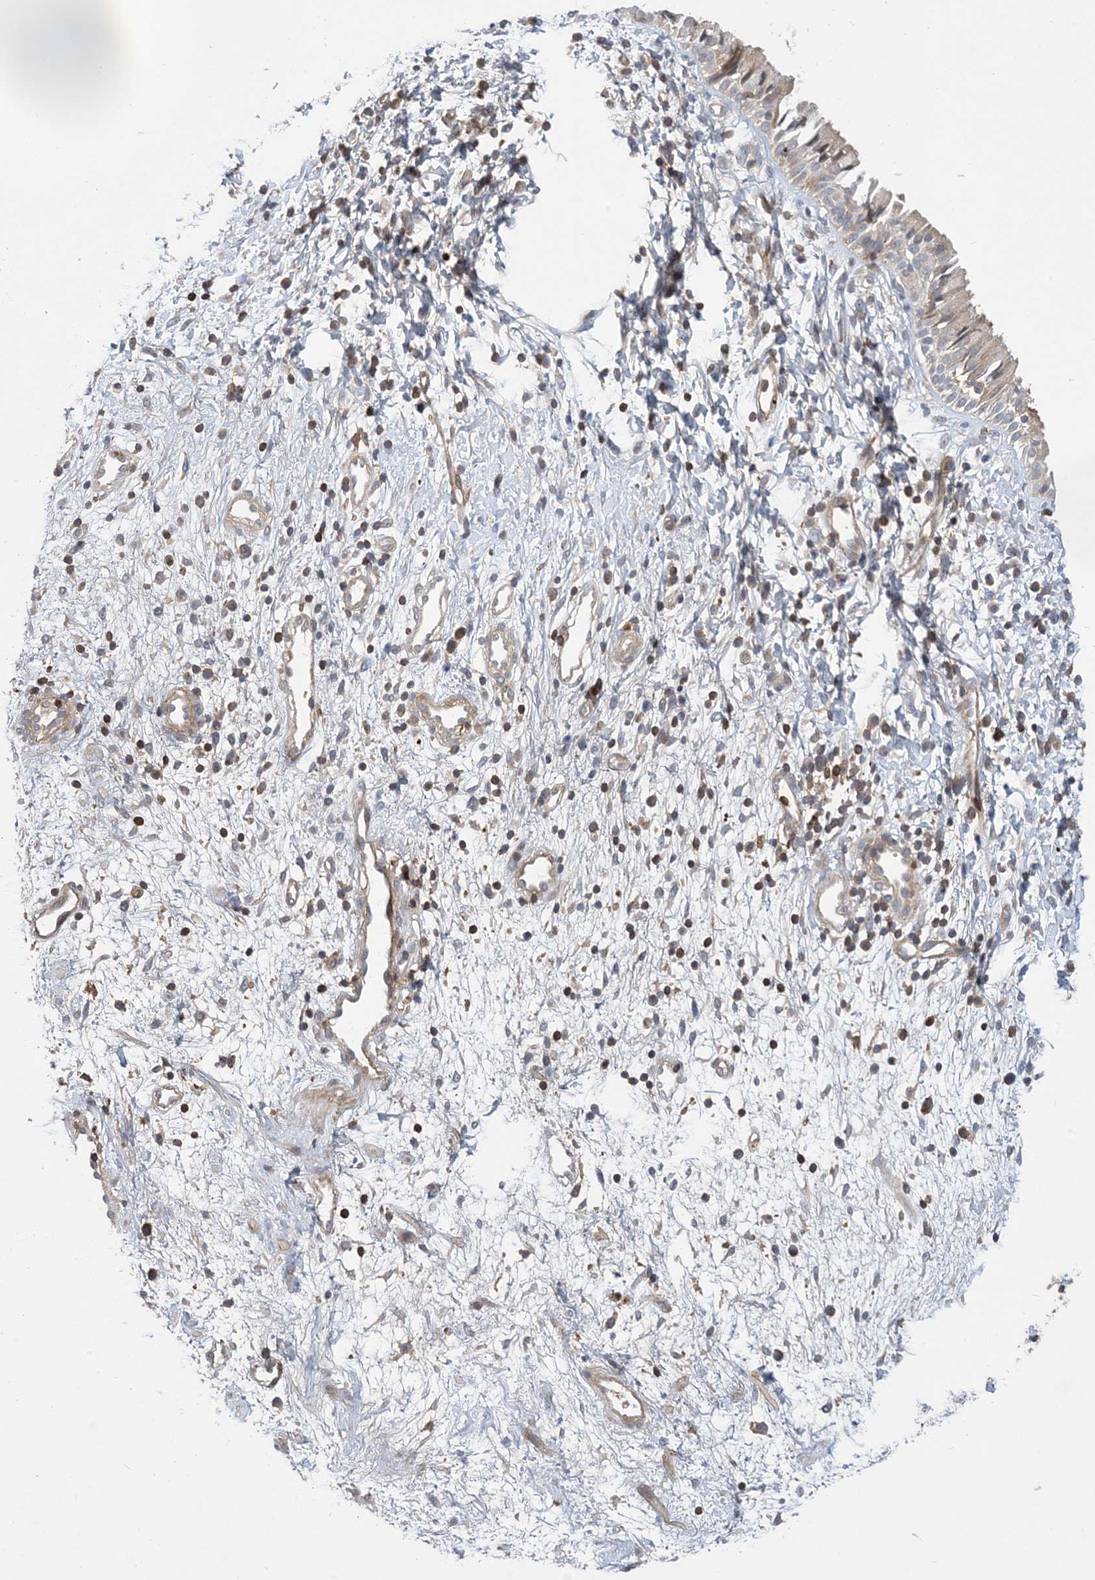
{"staining": {"intensity": "moderate", "quantity": "25%-75%", "location": "cytoplasmic/membranous"}, "tissue": "nasopharynx", "cell_type": "Respiratory epithelial cells", "image_type": "normal", "snomed": [{"axis": "morphology", "description": "Normal tissue, NOS"}, {"axis": "topography", "description": "Nasopharynx"}], "caption": "A histopathology image of nasopharynx stained for a protein reveals moderate cytoplasmic/membranous brown staining in respiratory epithelial cells.", "gene": "AK9", "patient": {"sex": "male", "age": 22}}